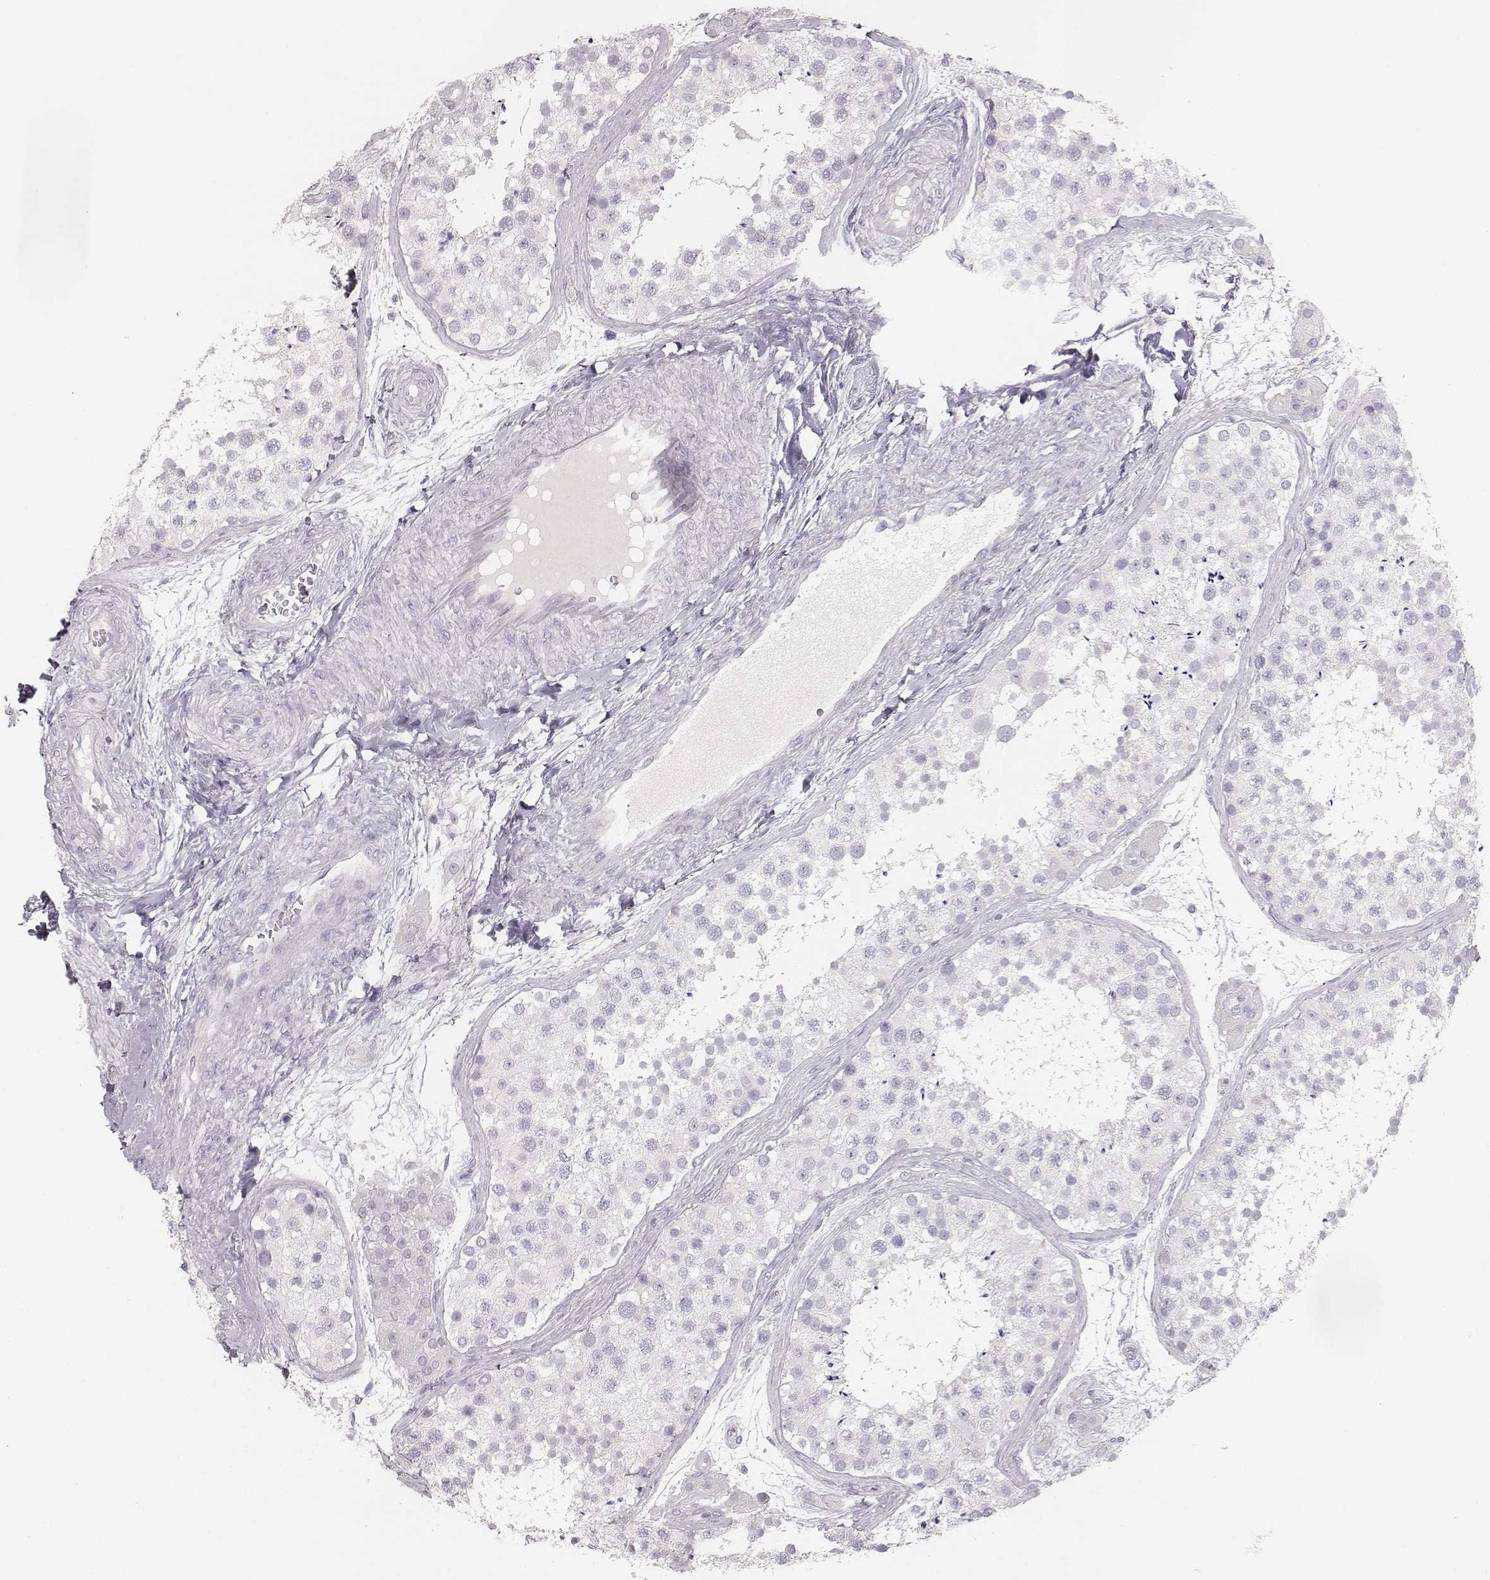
{"staining": {"intensity": "negative", "quantity": "none", "location": "none"}, "tissue": "testis", "cell_type": "Cells in seminiferous ducts", "image_type": "normal", "snomed": [{"axis": "morphology", "description": "Normal tissue, NOS"}, {"axis": "topography", "description": "Testis"}], "caption": "The histopathology image demonstrates no significant positivity in cells in seminiferous ducts of testis. The staining was performed using DAB to visualize the protein expression in brown, while the nuclei were stained in blue with hematoxylin (Magnification: 20x).", "gene": "MYH6", "patient": {"sex": "male", "age": 41}}